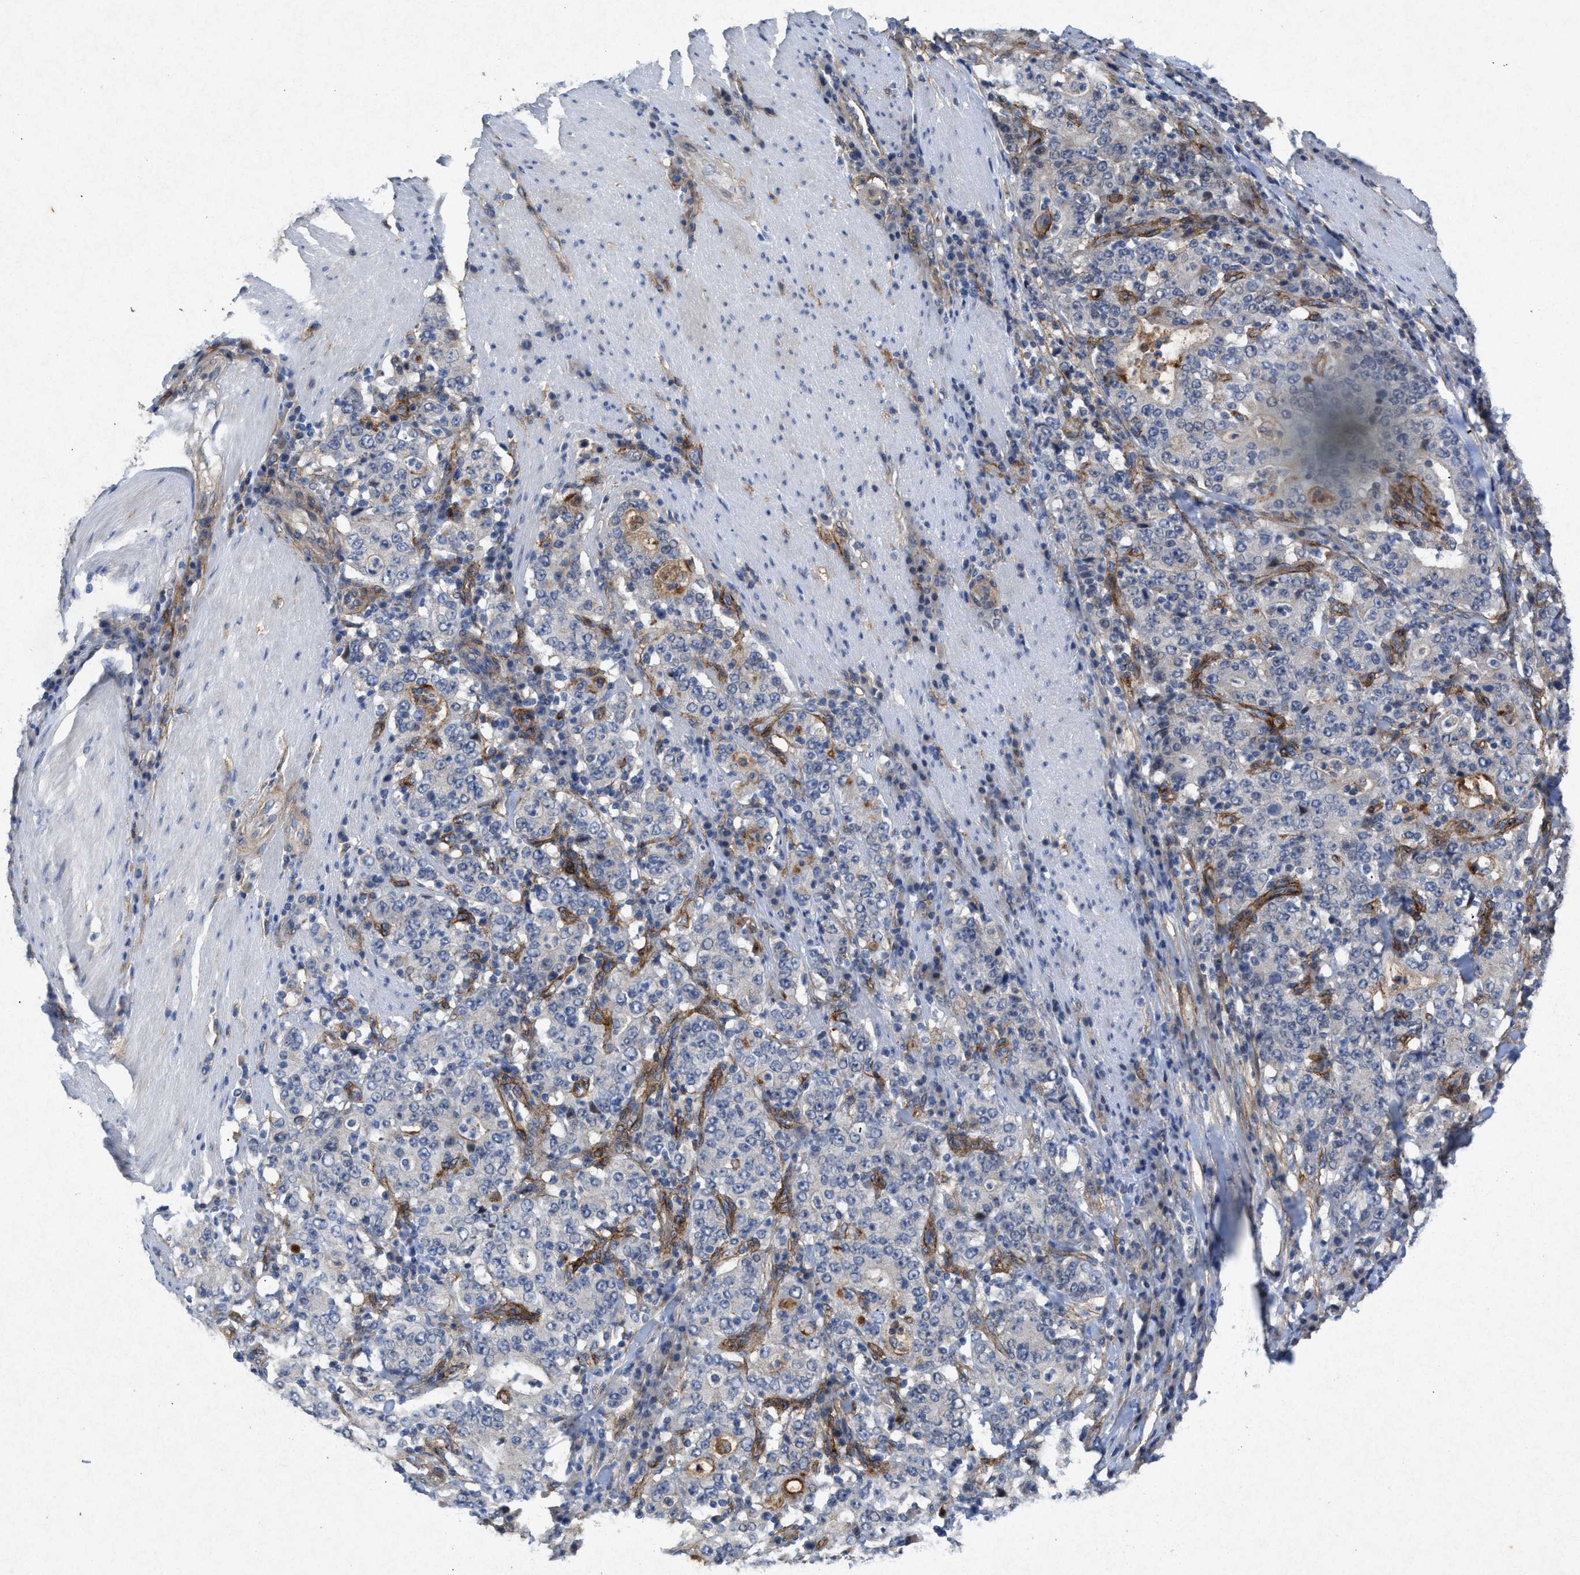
{"staining": {"intensity": "negative", "quantity": "none", "location": "none"}, "tissue": "stomach cancer", "cell_type": "Tumor cells", "image_type": "cancer", "snomed": [{"axis": "morphology", "description": "Normal tissue, NOS"}, {"axis": "morphology", "description": "Adenocarcinoma, NOS"}, {"axis": "topography", "description": "Stomach, upper"}, {"axis": "topography", "description": "Stomach"}], "caption": "The image reveals no staining of tumor cells in stomach adenocarcinoma.", "gene": "PDGFRA", "patient": {"sex": "male", "age": 59}}